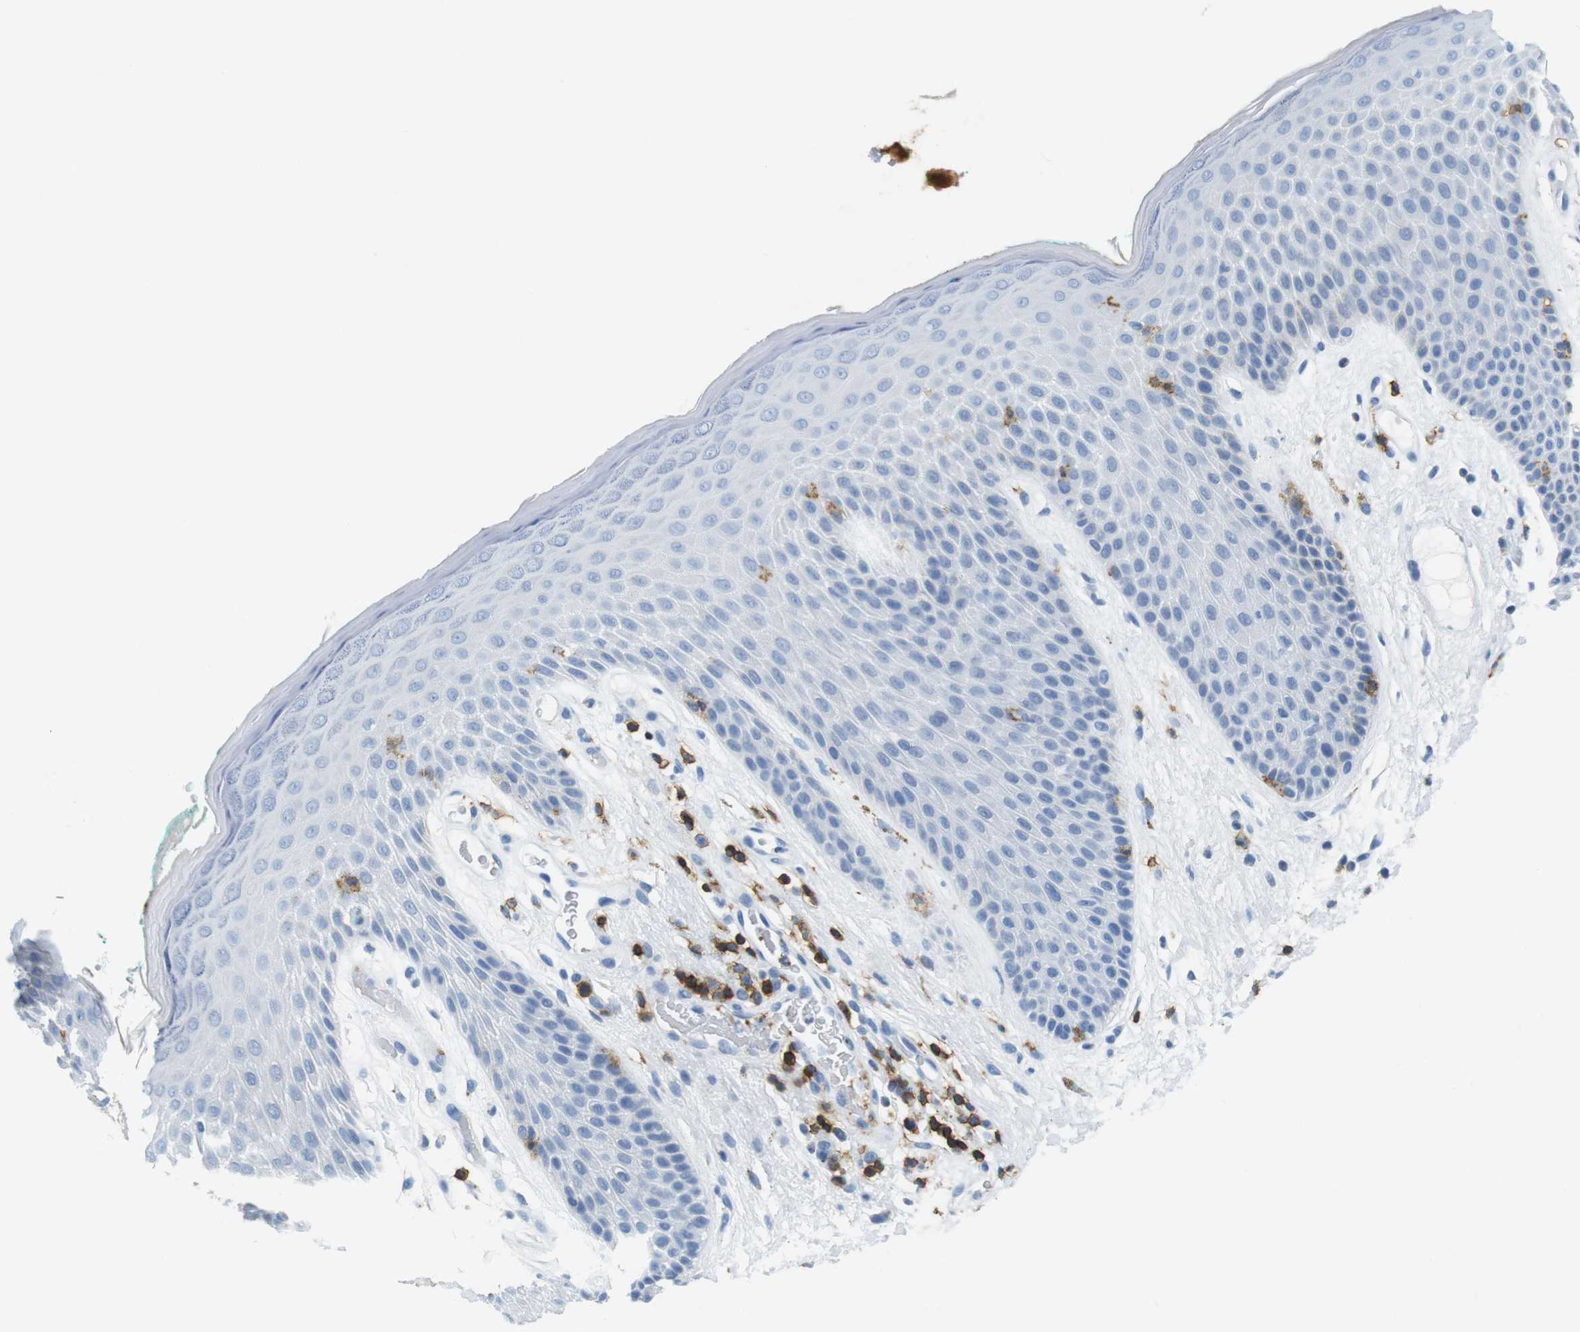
{"staining": {"intensity": "negative", "quantity": "none", "location": "none"}, "tissue": "skin", "cell_type": "Epidermal cells", "image_type": "normal", "snomed": [{"axis": "morphology", "description": "Normal tissue, NOS"}, {"axis": "topography", "description": "Anal"}], "caption": "A high-resolution image shows immunohistochemistry staining of unremarkable skin, which reveals no significant positivity in epidermal cells.", "gene": "LAT", "patient": {"sex": "male", "age": 74}}